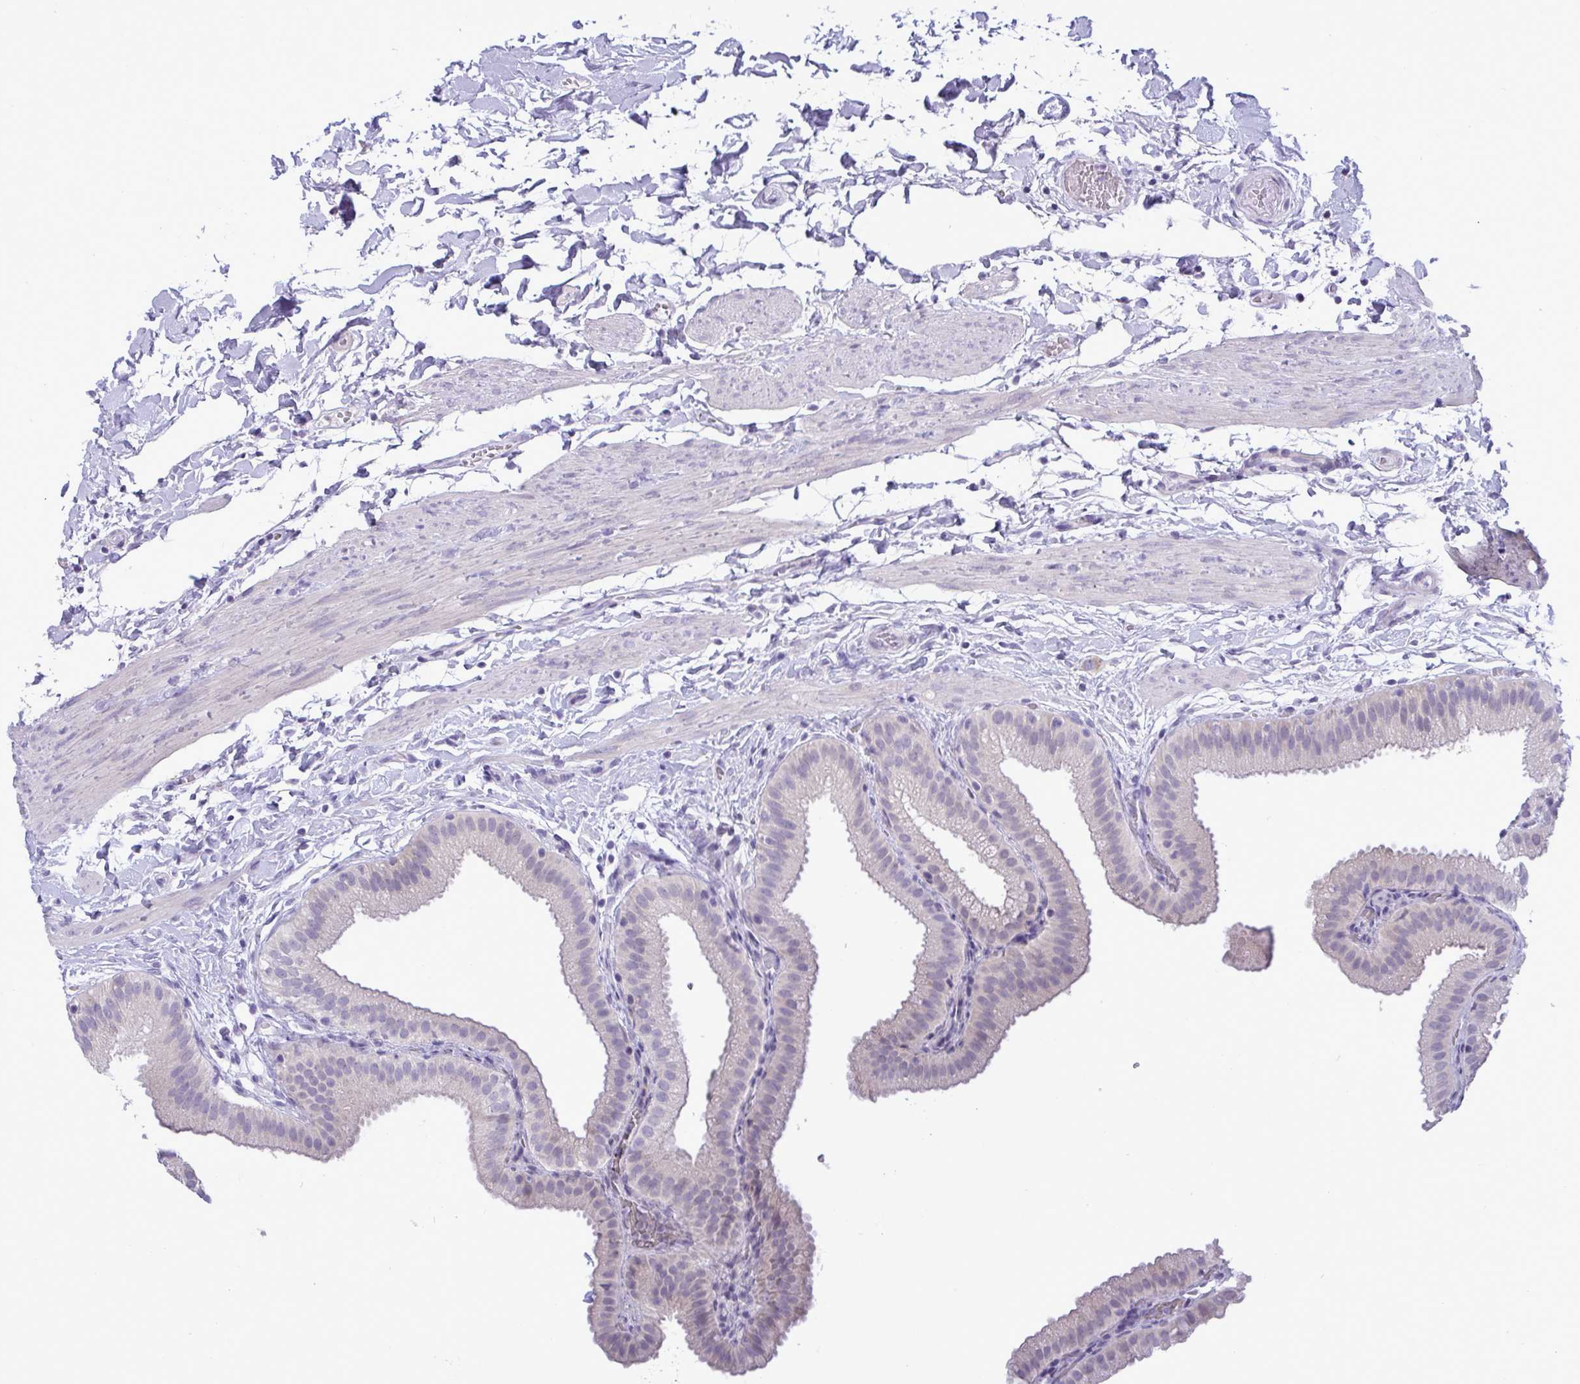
{"staining": {"intensity": "negative", "quantity": "none", "location": "none"}, "tissue": "gallbladder", "cell_type": "Glandular cells", "image_type": "normal", "snomed": [{"axis": "morphology", "description": "Normal tissue, NOS"}, {"axis": "topography", "description": "Gallbladder"}], "caption": "The IHC micrograph has no significant expression in glandular cells of gallbladder. (DAB IHC visualized using brightfield microscopy, high magnification).", "gene": "C4orf33", "patient": {"sex": "female", "age": 63}}